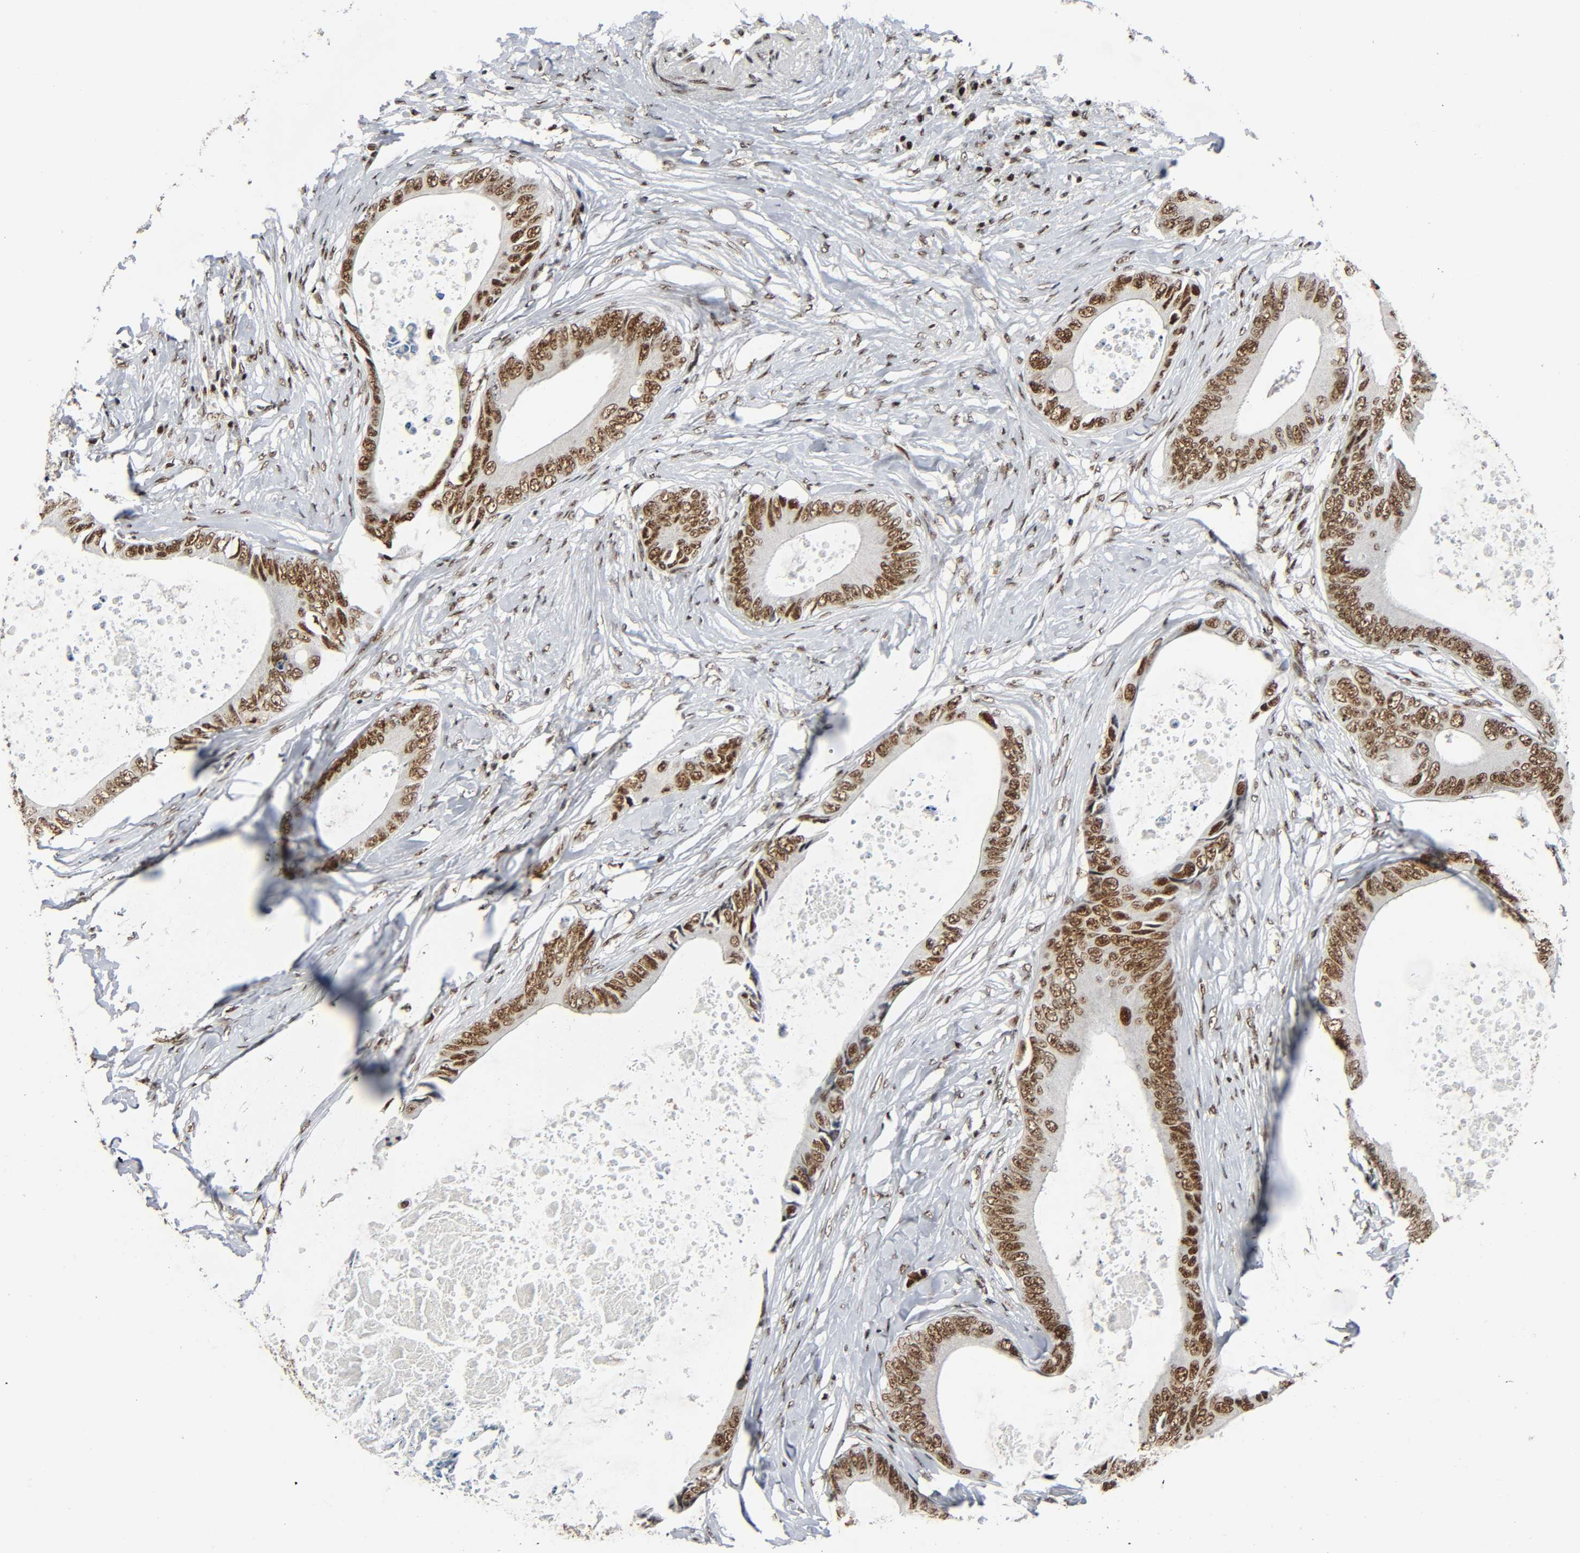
{"staining": {"intensity": "strong", "quantity": ">75%", "location": "nuclear"}, "tissue": "colorectal cancer", "cell_type": "Tumor cells", "image_type": "cancer", "snomed": [{"axis": "morphology", "description": "Normal tissue, NOS"}, {"axis": "morphology", "description": "Adenocarcinoma, NOS"}, {"axis": "topography", "description": "Rectum"}, {"axis": "topography", "description": "Peripheral nerve tissue"}], "caption": "Tumor cells demonstrate high levels of strong nuclear expression in approximately >75% of cells in colorectal adenocarcinoma. The protein of interest is stained brown, and the nuclei are stained in blue (DAB IHC with brightfield microscopy, high magnification).", "gene": "CDK9", "patient": {"sex": "female", "age": 77}}